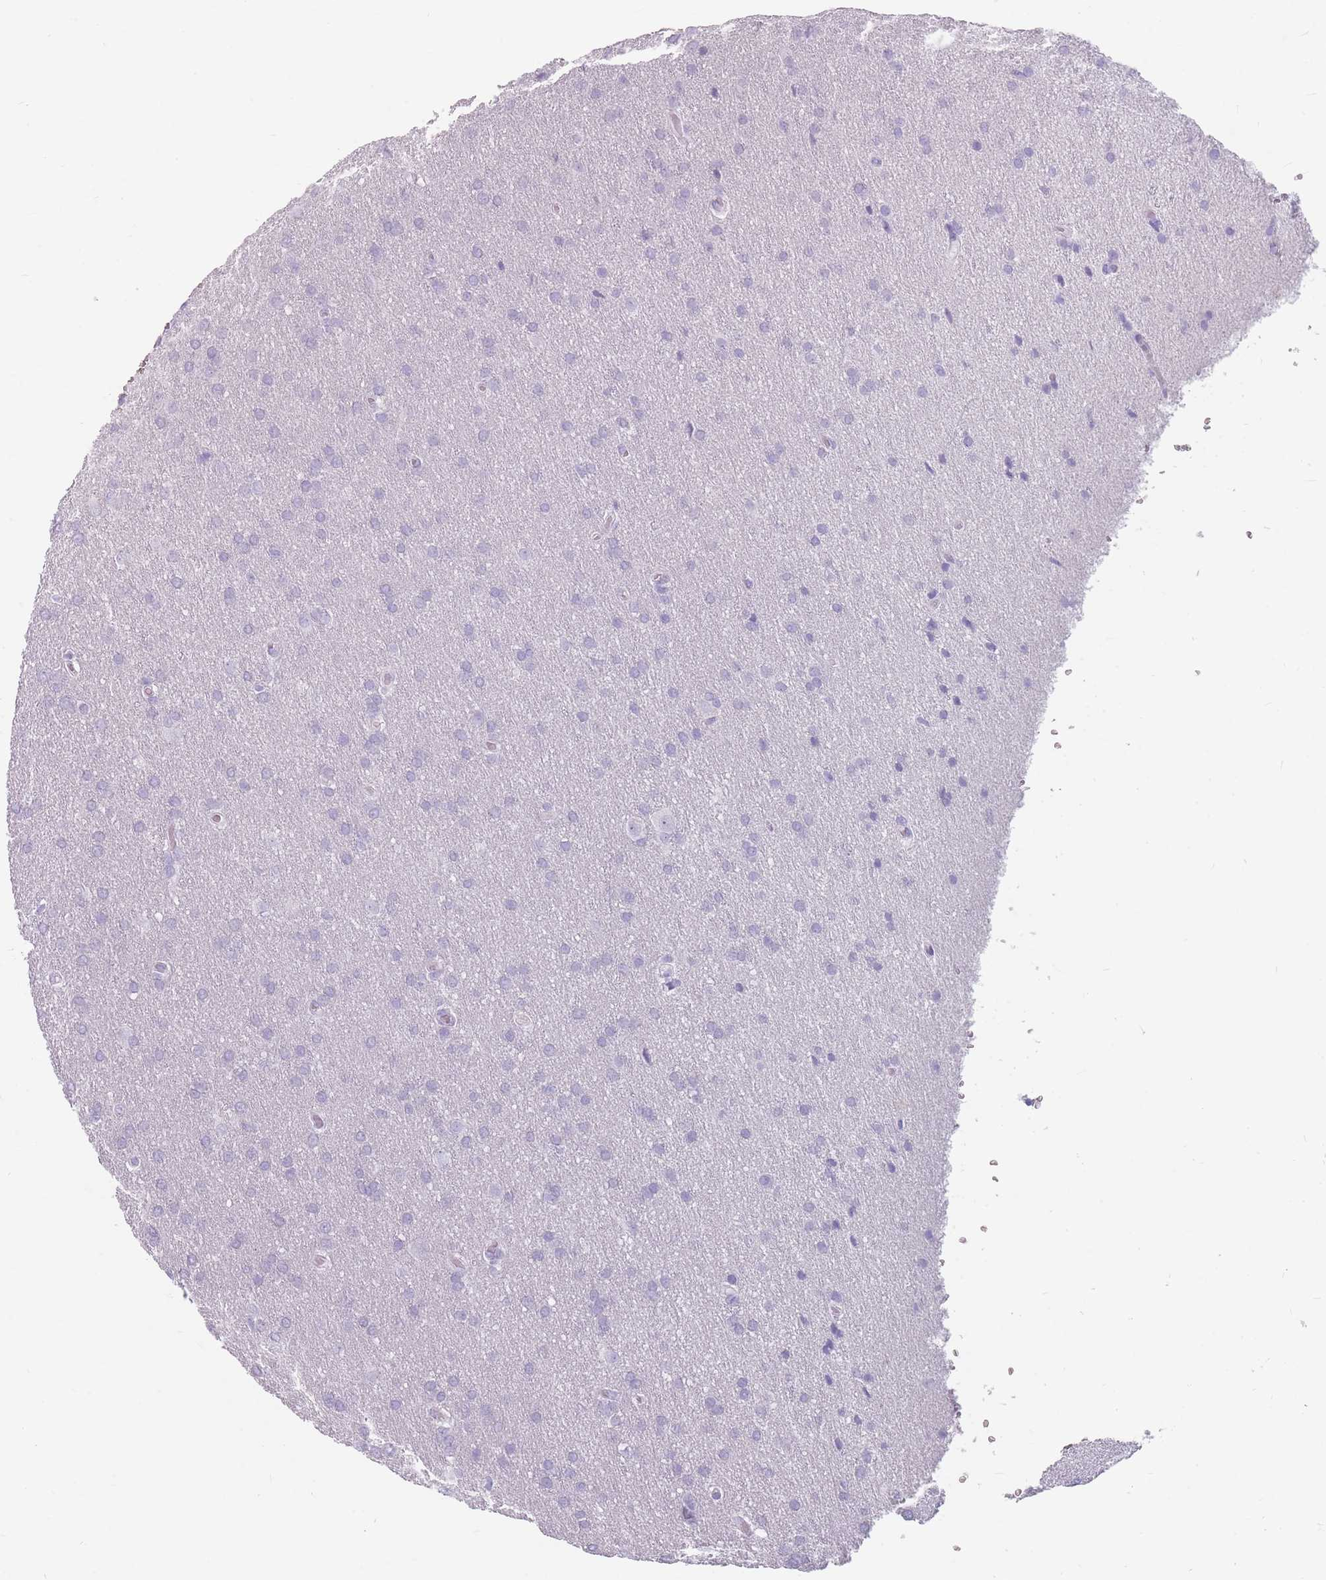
{"staining": {"intensity": "negative", "quantity": "none", "location": "none"}, "tissue": "glioma", "cell_type": "Tumor cells", "image_type": "cancer", "snomed": [{"axis": "morphology", "description": "Glioma, malignant, Low grade"}, {"axis": "topography", "description": "Brain"}], "caption": "Human malignant glioma (low-grade) stained for a protein using immunohistochemistry (IHC) exhibits no staining in tumor cells.", "gene": "CCNO", "patient": {"sex": "female", "age": 32}}